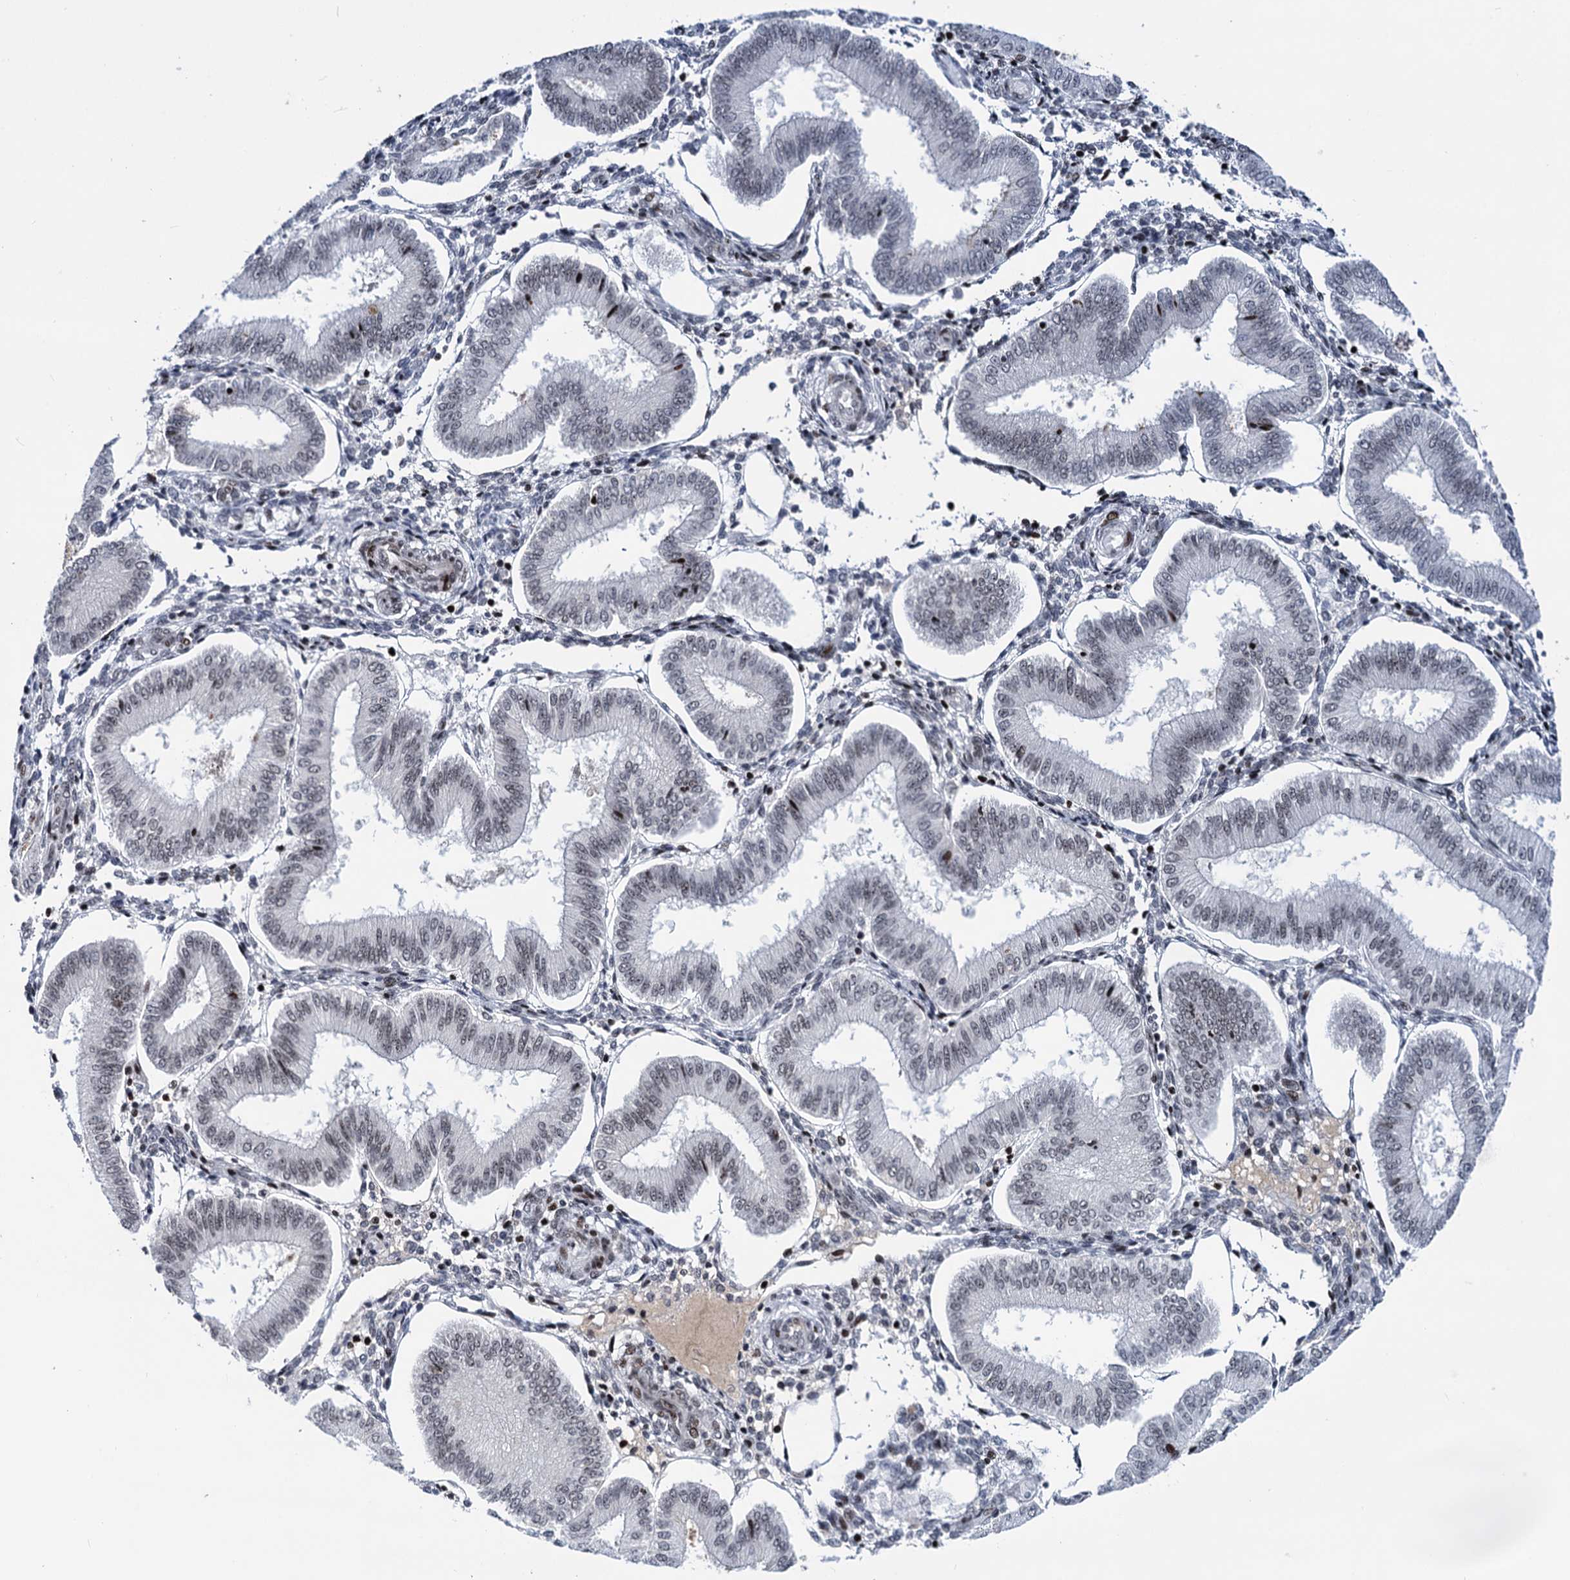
{"staining": {"intensity": "negative", "quantity": "none", "location": "none"}, "tissue": "endometrium", "cell_type": "Cells in endometrial stroma", "image_type": "normal", "snomed": [{"axis": "morphology", "description": "Normal tissue, NOS"}, {"axis": "topography", "description": "Endometrium"}], "caption": "A photomicrograph of human endometrium is negative for staining in cells in endometrial stroma. Brightfield microscopy of immunohistochemistry (IHC) stained with DAB (3,3'-diaminobenzidine) (brown) and hematoxylin (blue), captured at high magnification.", "gene": "ZCCHC10", "patient": {"sex": "female", "age": 39}}